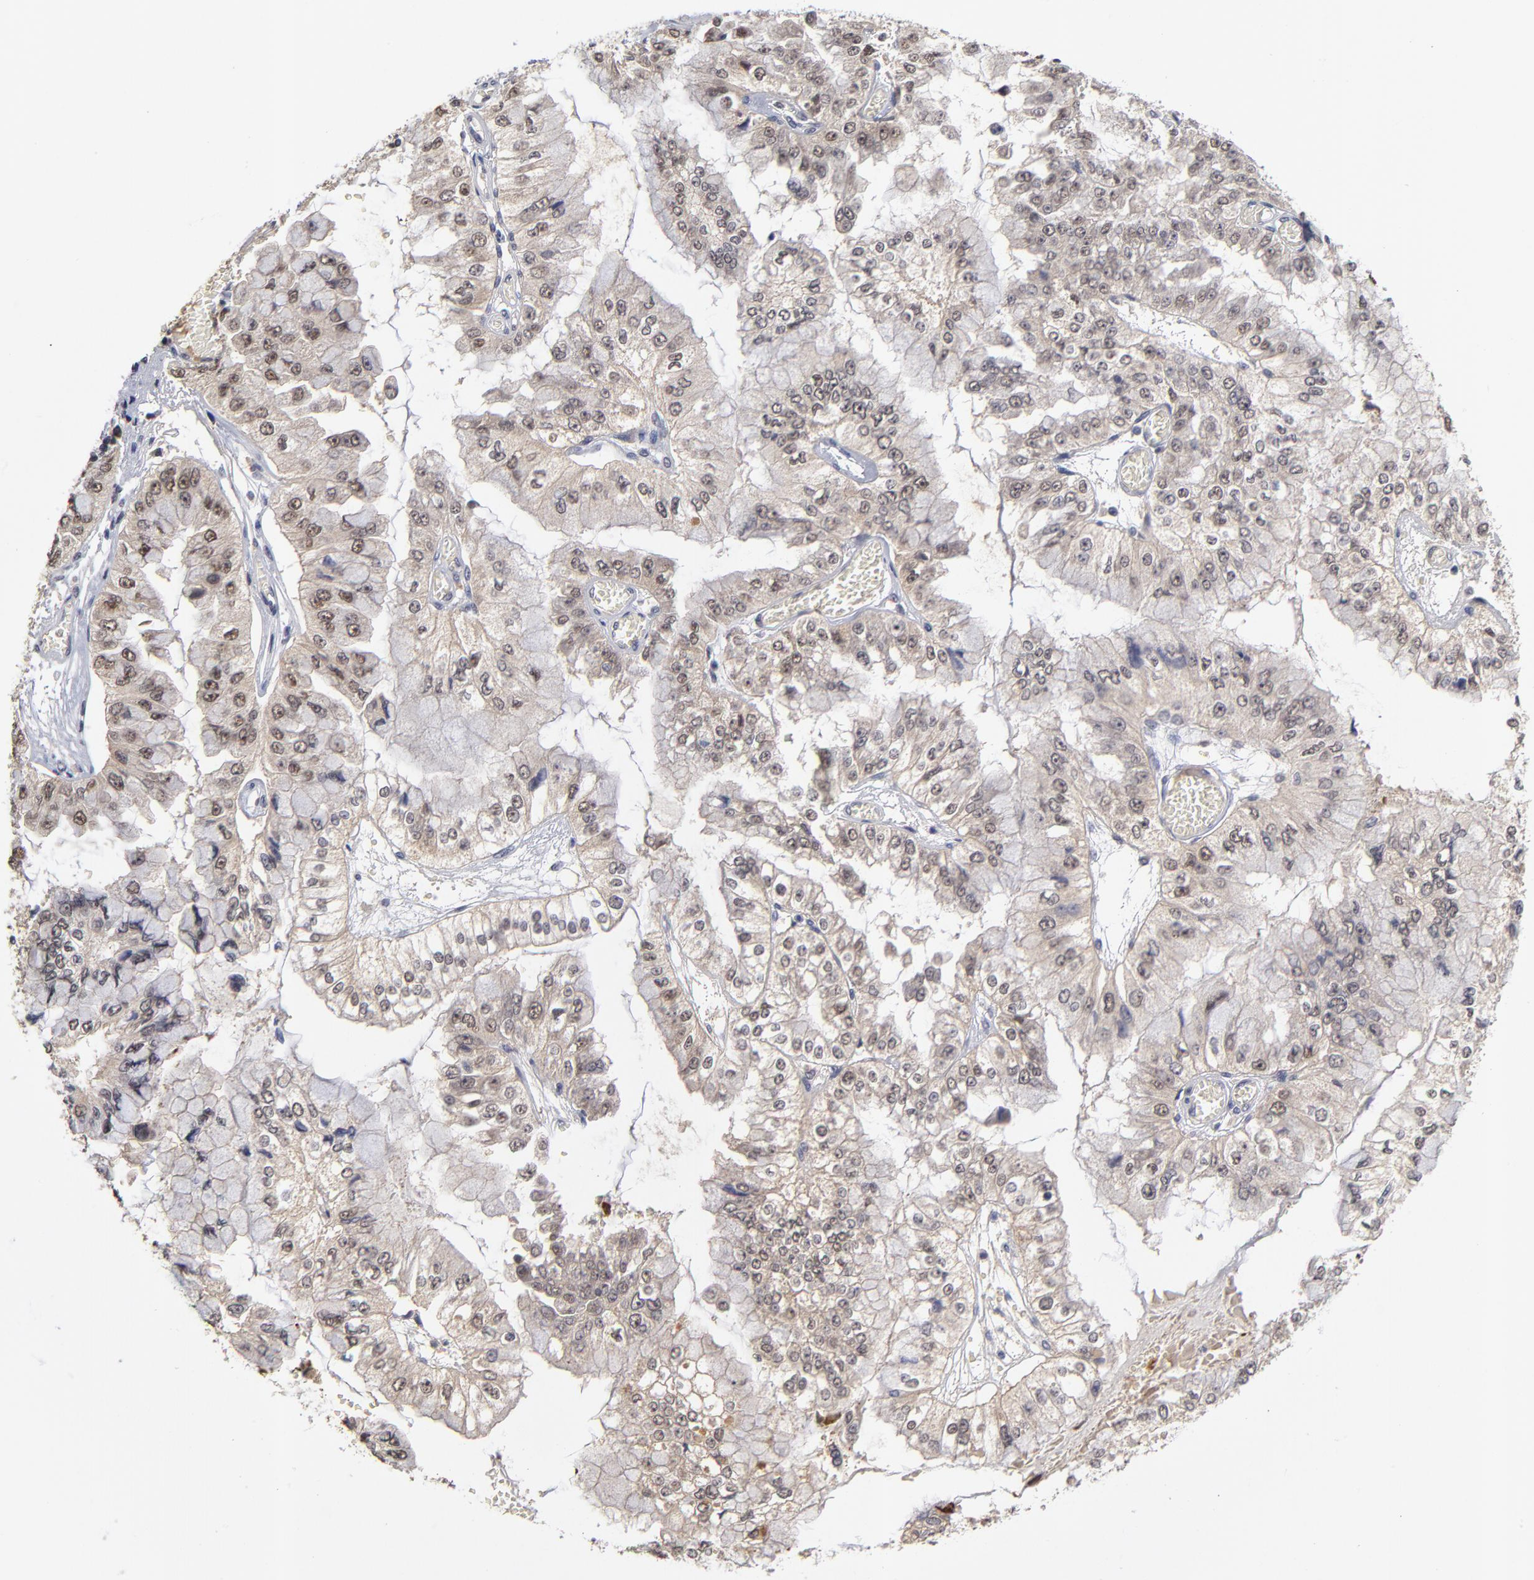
{"staining": {"intensity": "weak", "quantity": "<25%", "location": "cytoplasmic/membranous,nuclear"}, "tissue": "liver cancer", "cell_type": "Tumor cells", "image_type": "cancer", "snomed": [{"axis": "morphology", "description": "Cholangiocarcinoma"}, {"axis": "topography", "description": "Liver"}], "caption": "Immunohistochemistry (IHC) histopathology image of liver cholangiocarcinoma stained for a protein (brown), which exhibits no positivity in tumor cells.", "gene": "WSB1", "patient": {"sex": "female", "age": 79}}